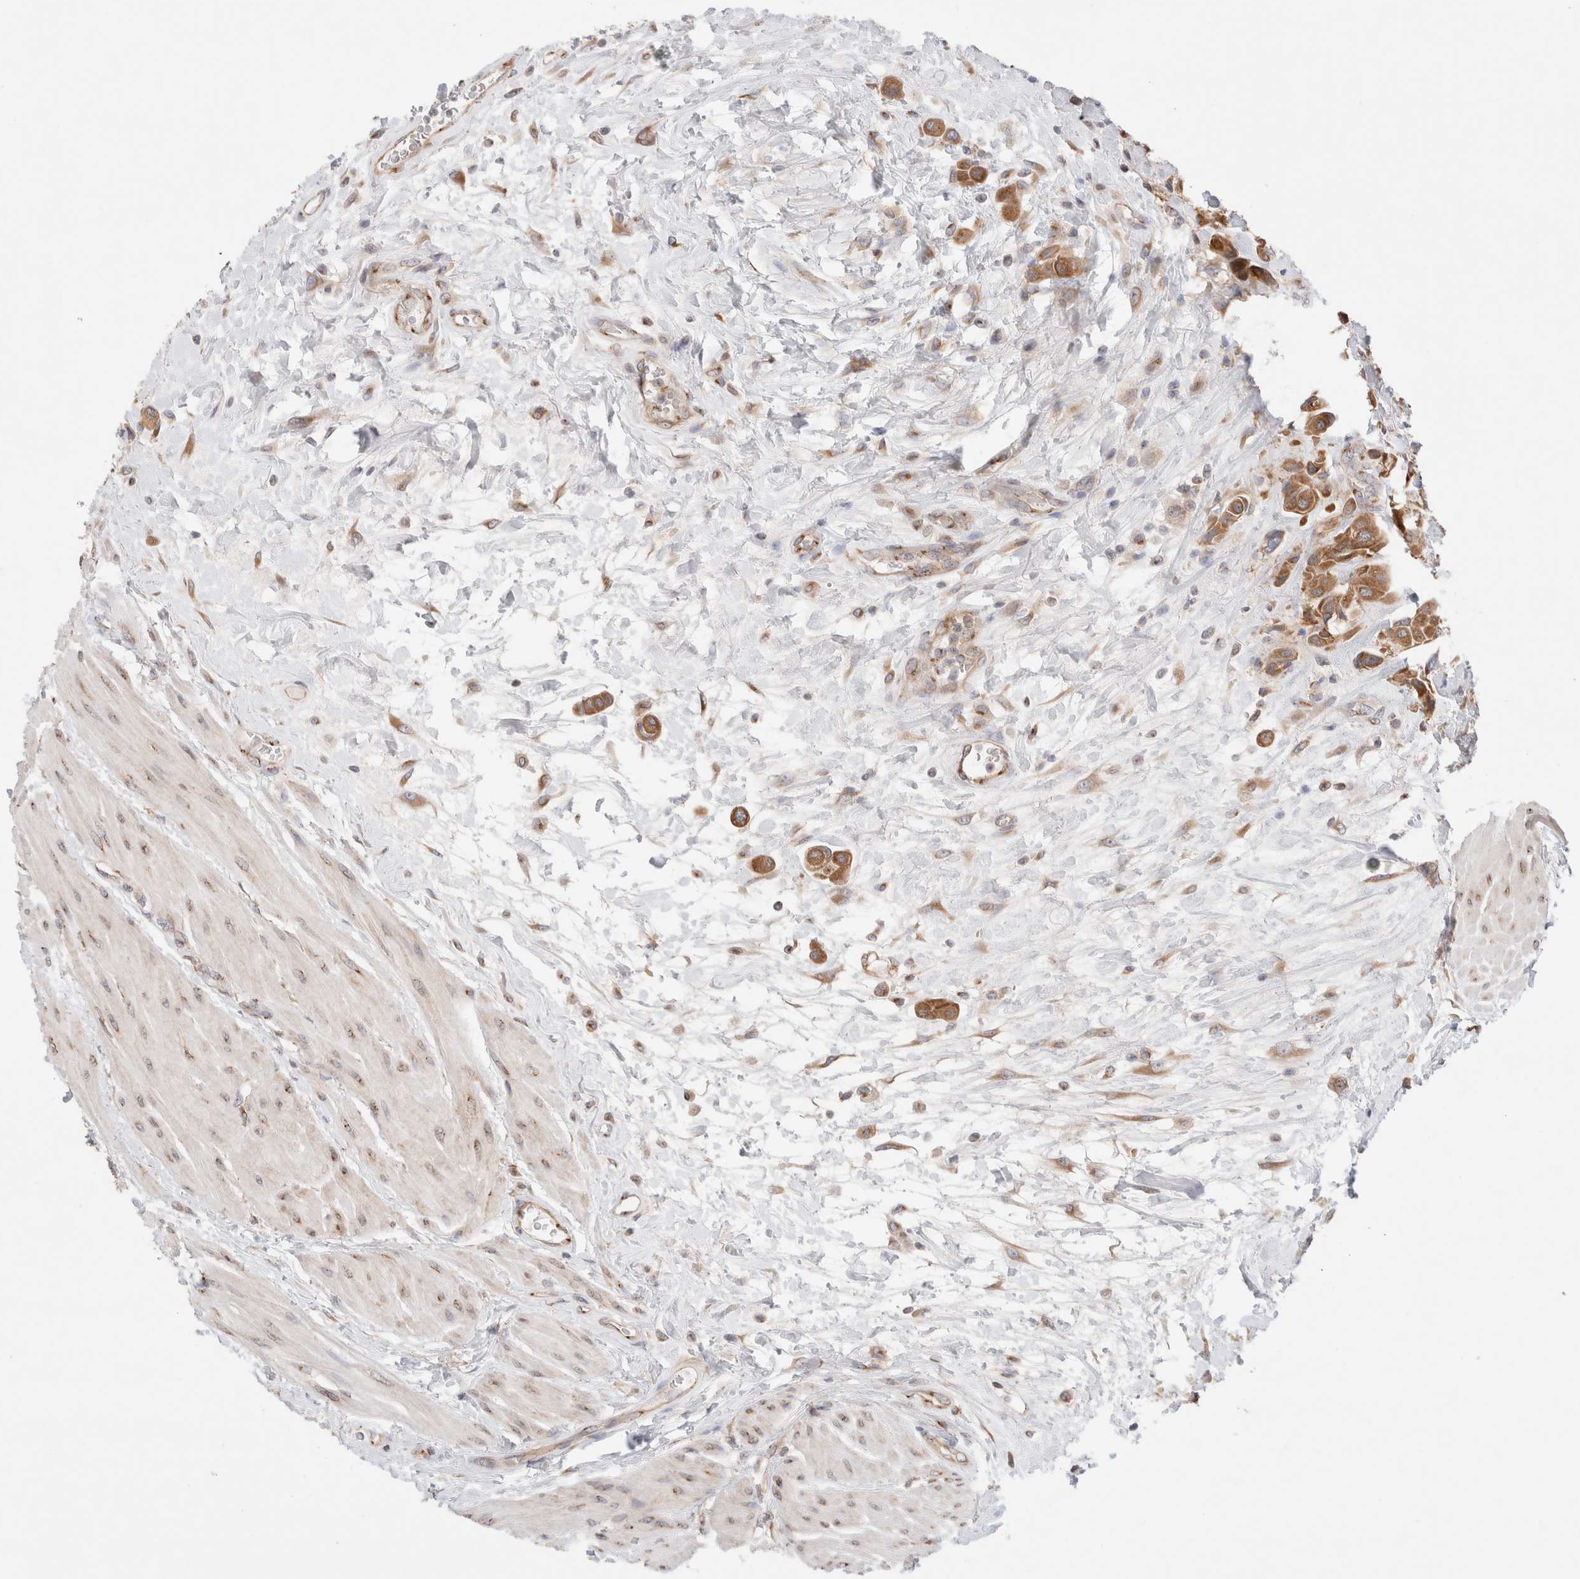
{"staining": {"intensity": "moderate", "quantity": ">75%", "location": "cytoplasmic/membranous"}, "tissue": "urothelial cancer", "cell_type": "Tumor cells", "image_type": "cancer", "snomed": [{"axis": "morphology", "description": "Urothelial carcinoma, High grade"}, {"axis": "topography", "description": "Urinary bladder"}], "caption": "Urothelial cancer was stained to show a protein in brown. There is medium levels of moderate cytoplasmic/membranous expression in about >75% of tumor cells.", "gene": "LMAN2L", "patient": {"sex": "male", "age": 50}}